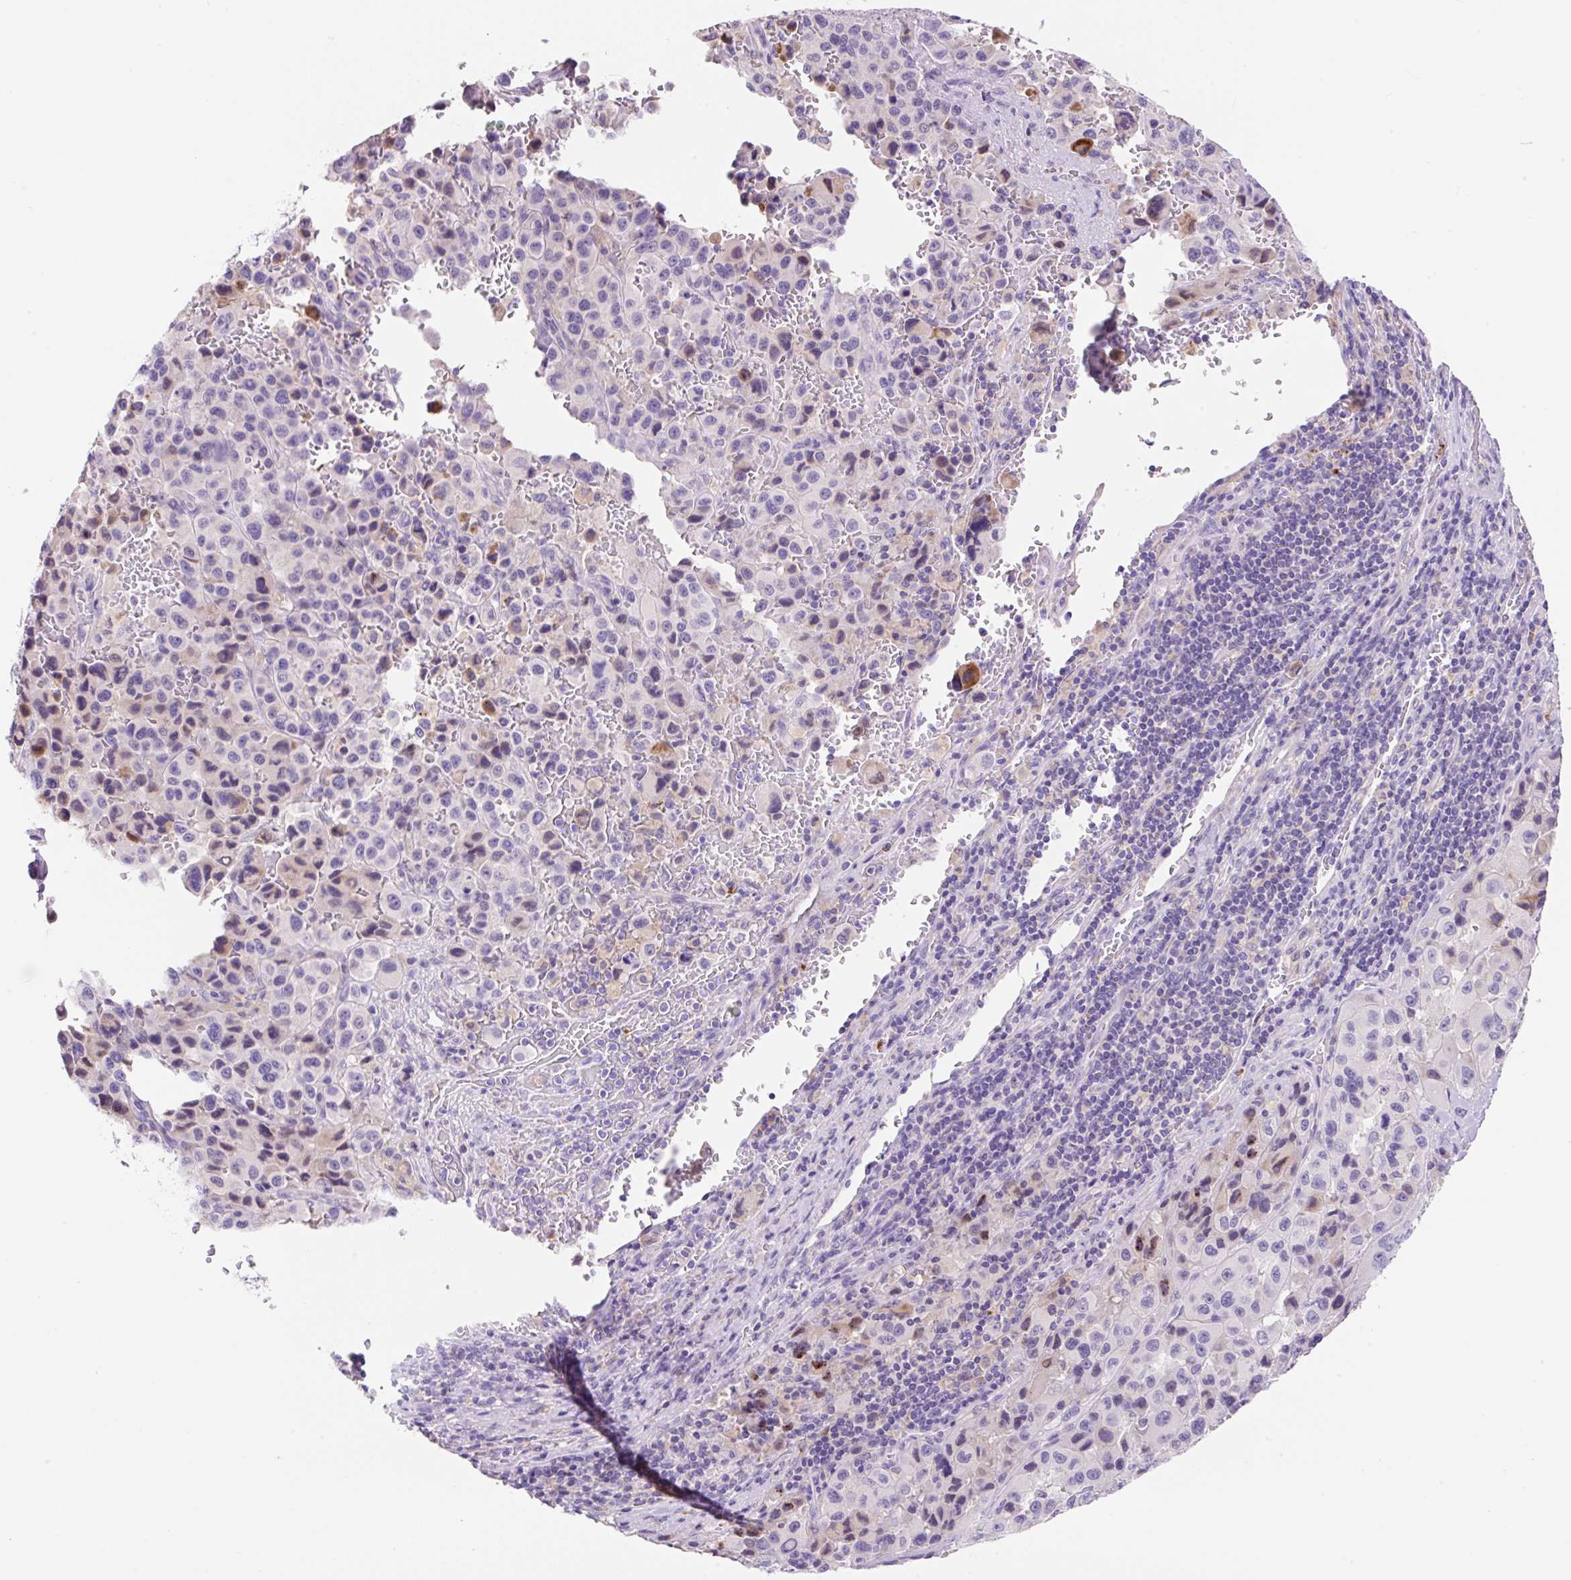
{"staining": {"intensity": "negative", "quantity": "none", "location": "none"}, "tissue": "melanoma", "cell_type": "Tumor cells", "image_type": "cancer", "snomed": [{"axis": "morphology", "description": "Malignant melanoma, Metastatic site"}, {"axis": "topography", "description": "Lymph node"}], "caption": "Immunohistochemistry (IHC) histopathology image of human malignant melanoma (metastatic site) stained for a protein (brown), which reveals no expression in tumor cells.", "gene": "TDRD15", "patient": {"sex": "female", "age": 65}}